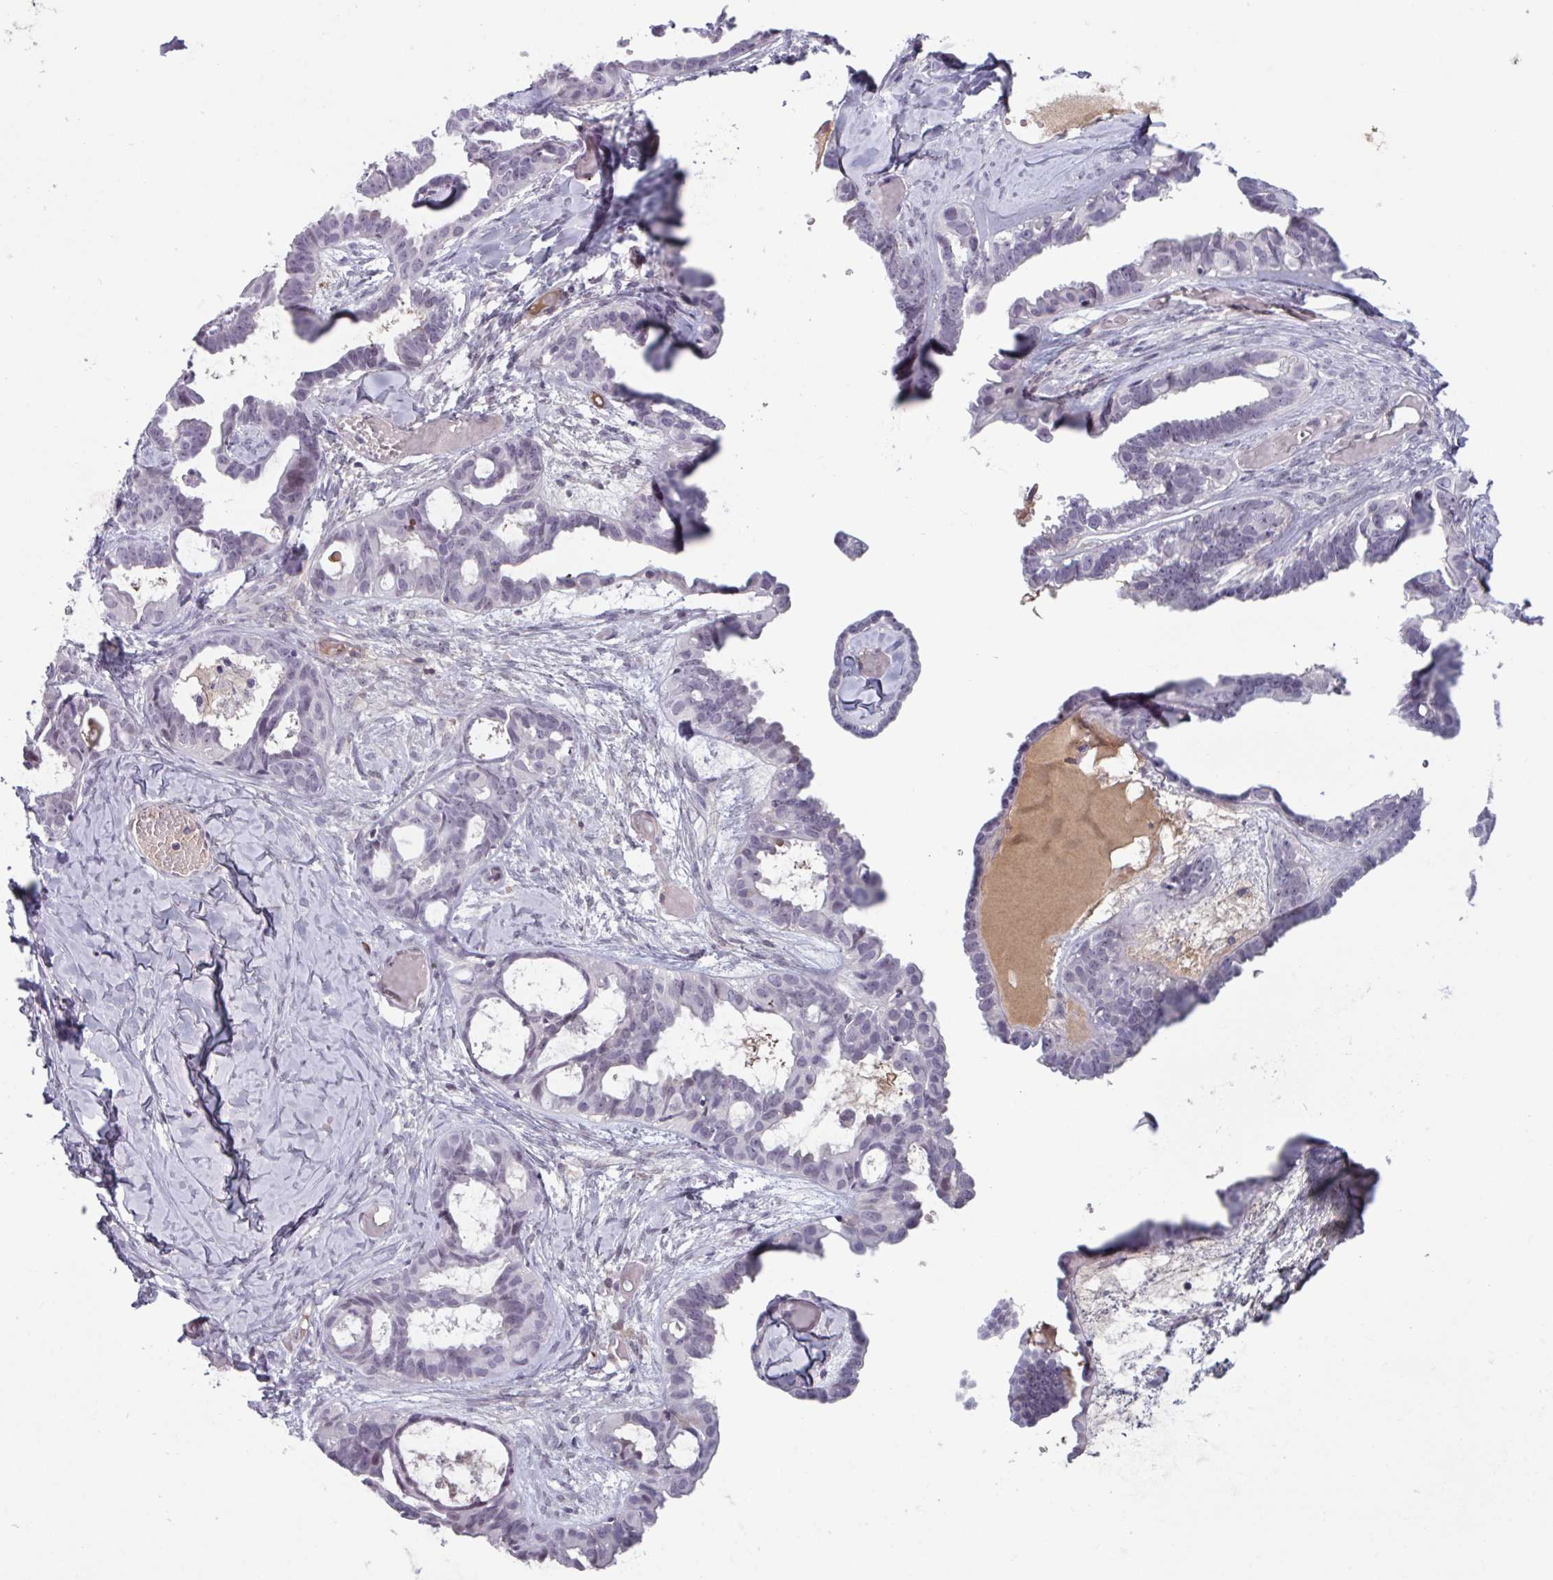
{"staining": {"intensity": "negative", "quantity": "none", "location": "none"}, "tissue": "ovarian cancer", "cell_type": "Tumor cells", "image_type": "cancer", "snomed": [{"axis": "morphology", "description": "Cystadenocarcinoma, serous, NOS"}, {"axis": "topography", "description": "Ovary"}], "caption": "A histopathology image of ovarian cancer stained for a protein exhibits no brown staining in tumor cells.", "gene": "ZNF575", "patient": {"sex": "female", "age": 69}}